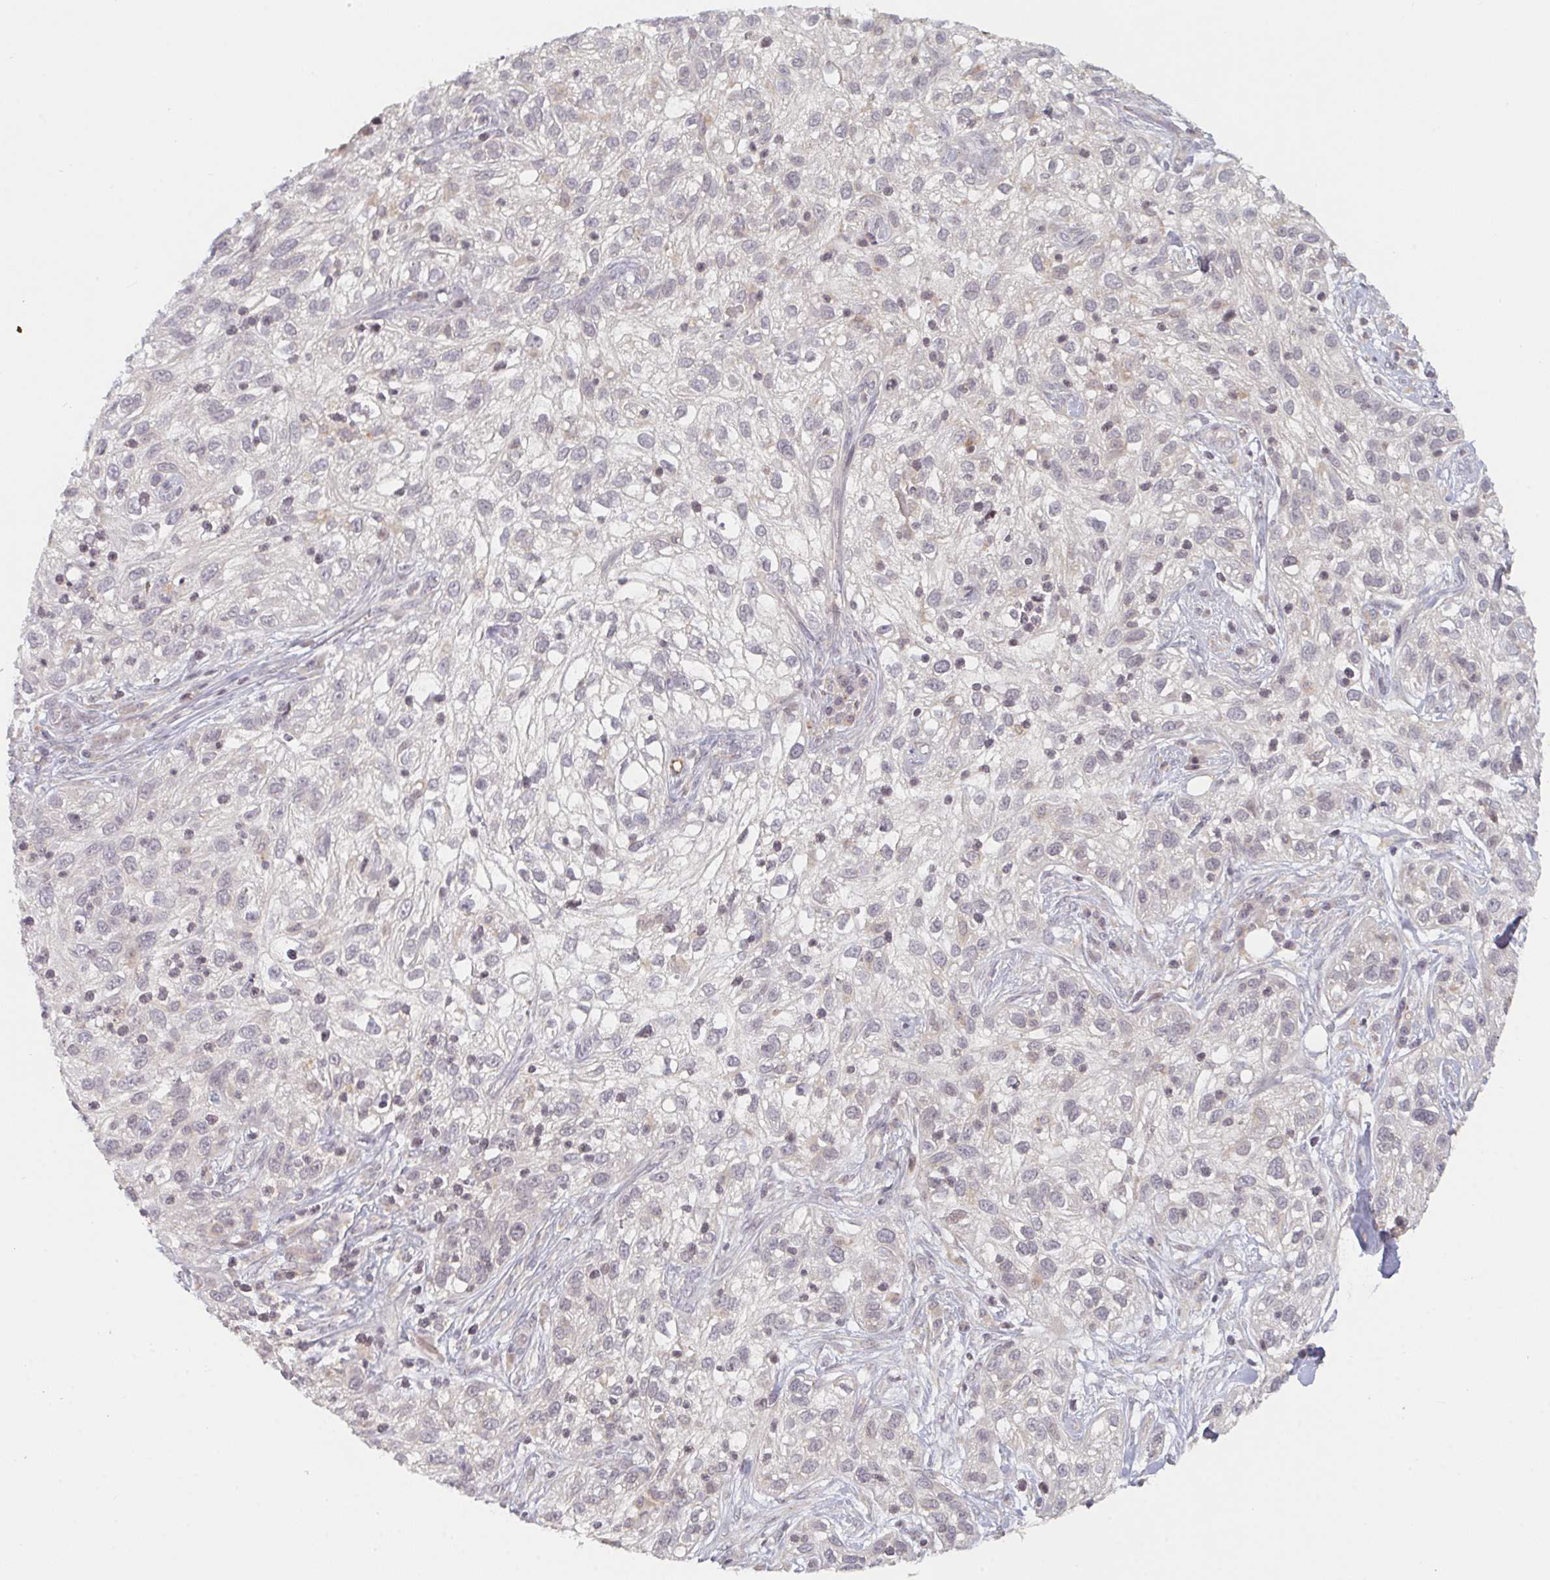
{"staining": {"intensity": "negative", "quantity": "none", "location": "none"}, "tissue": "skin cancer", "cell_type": "Tumor cells", "image_type": "cancer", "snomed": [{"axis": "morphology", "description": "Squamous cell carcinoma, NOS"}, {"axis": "topography", "description": "Skin"}], "caption": "IHC of human skin squamous cell carcinoma displays no positivity in tumor cells.", "gene": "DCST1", "patient": {"sex": "male", "age": 82}}